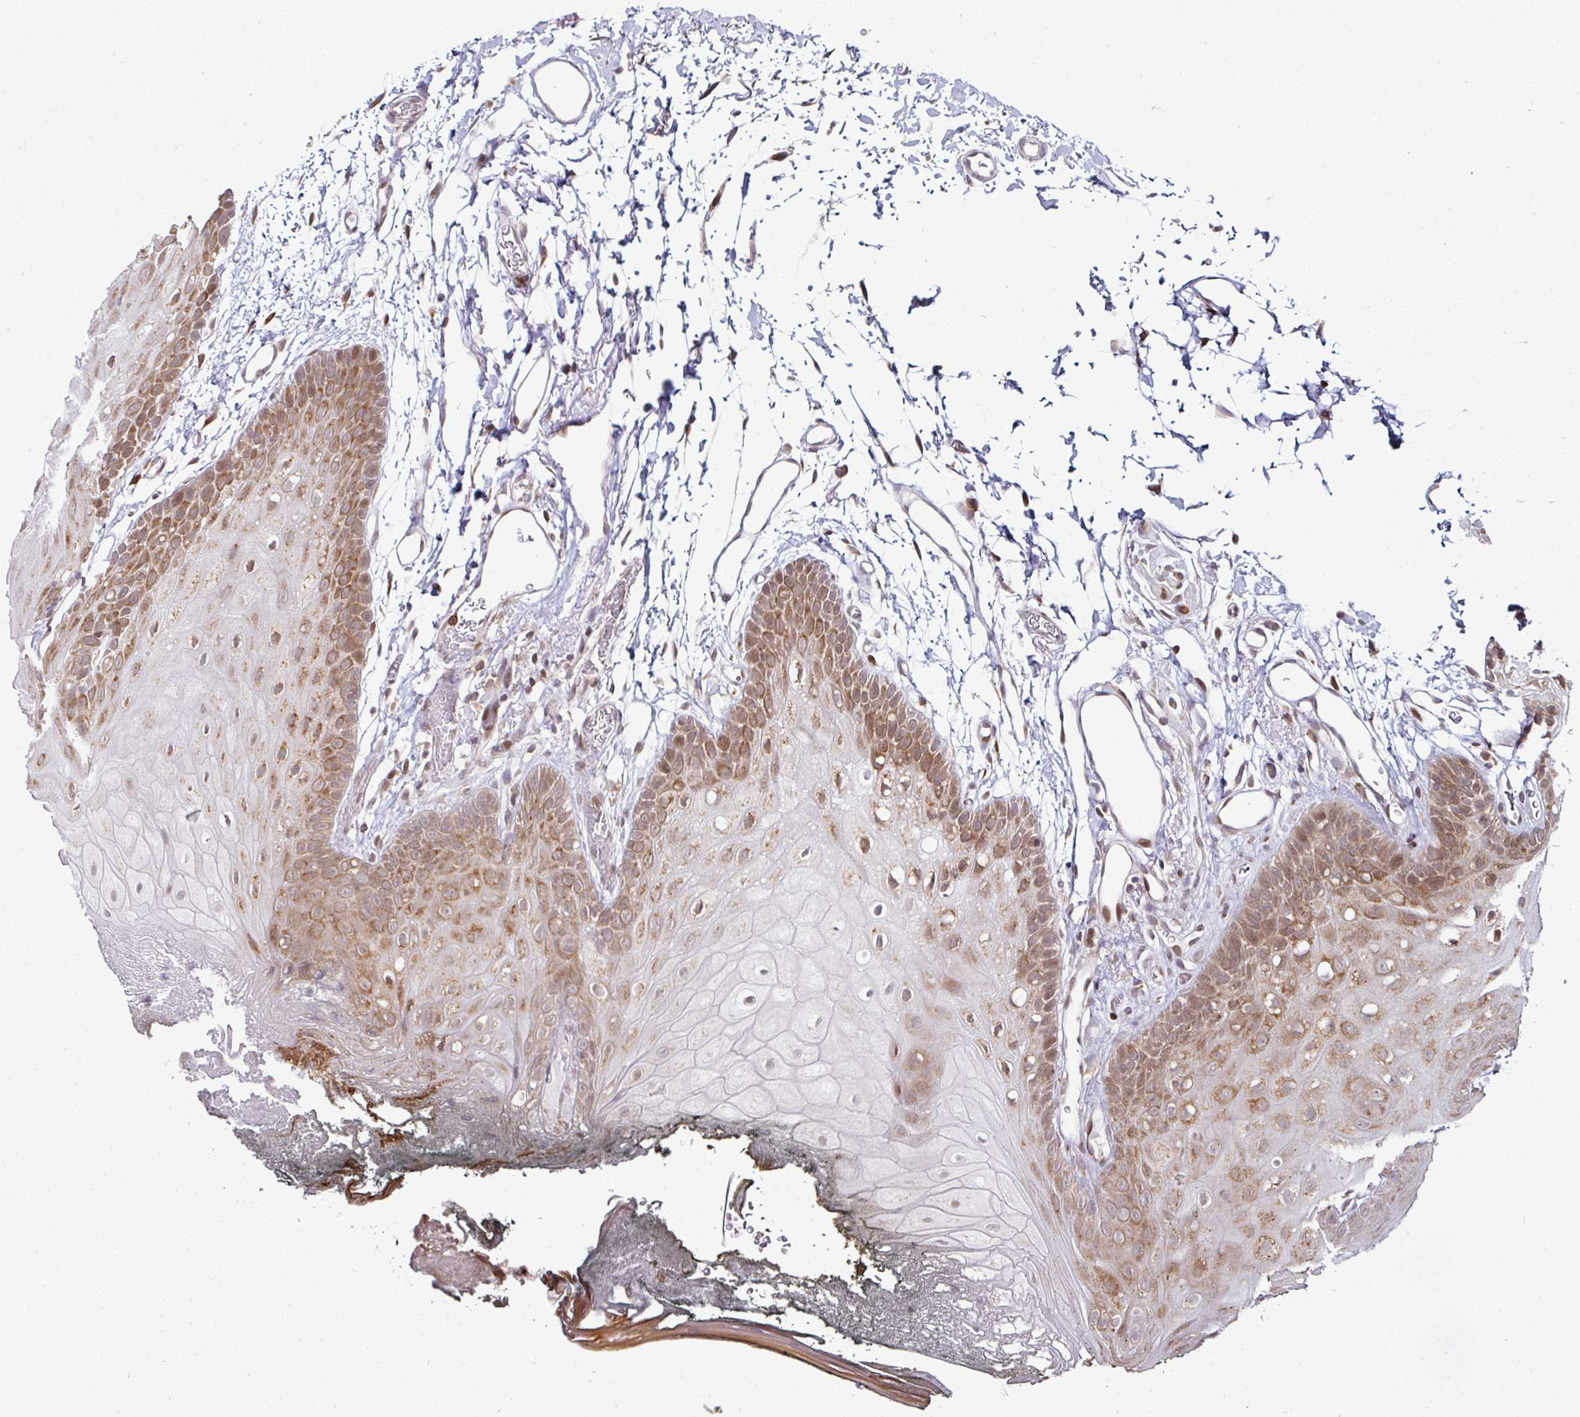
{"staining": {"intensity": "moderate", "quantity": "25%-75%", "location": "cytoplasmic/membranous"}, "tissue": "oral mucosa", "cell_type": "Squamous epithelial cells", "image_type": "normal", "snomed": [{"axis": "morphology", "description": "Normal tissue, NOS"}, {"axis": "morphology", "description": "Squamous cell carcinoma, NOS"}, {"axis": "topography", "description": "Oral tissue"}, {"axis": "topography", "description": "Head-Neck"}], "caption": "IHC image of unremarkable oral mucosa: oral mucosa stained using IHC exhibits medium levels of moderate protein expression localized specifically in the cytoplasmic/membranous of squamous epithelial cells, appearing as a cytoplasmic/membranous brown color.", "gene": "APOLD1", "patient": {"sex": "female", "age": 81}}